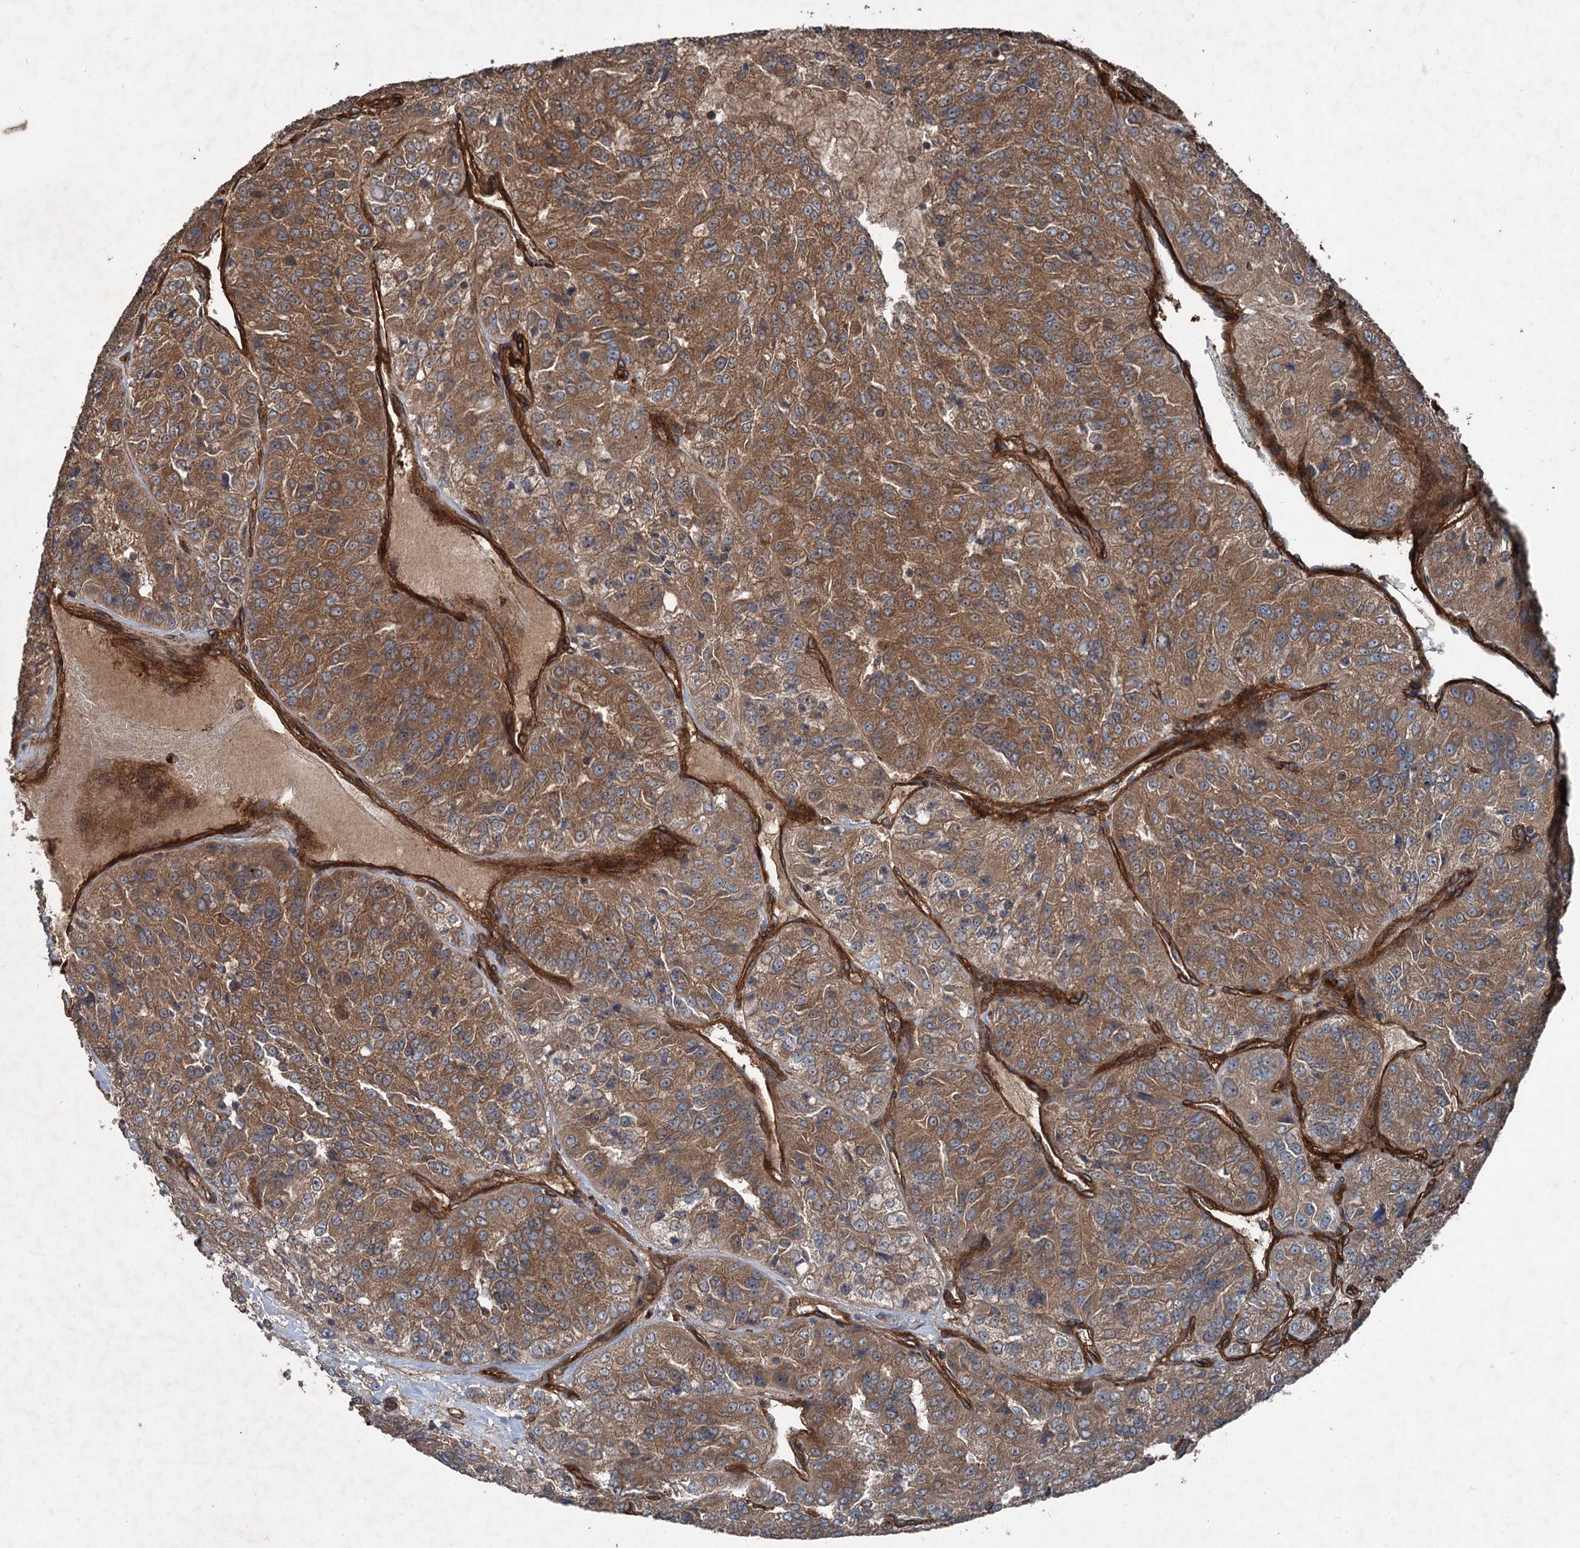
{"staining": {"intensity": "moderate", "quantity": ">75%", "location": "cytoplasmic/membranous"}, "tissue": "renal cancer", "cell_type": "Tumor cells", "image_type": "cancer", "snomed": [{"axis": "morphology", "description": "Adenocarcinoma, NOS"}, {"axis": "topography", "description": "Kidney"}], "caption": "Adenocarcinoma (renal) stained for a protein (brown) shows moderate cytoplasmic/membranous positive expression in about >75% of tumor cells.", "gene": "RNF214", "patient": {"sex": "female", "age": 63}}